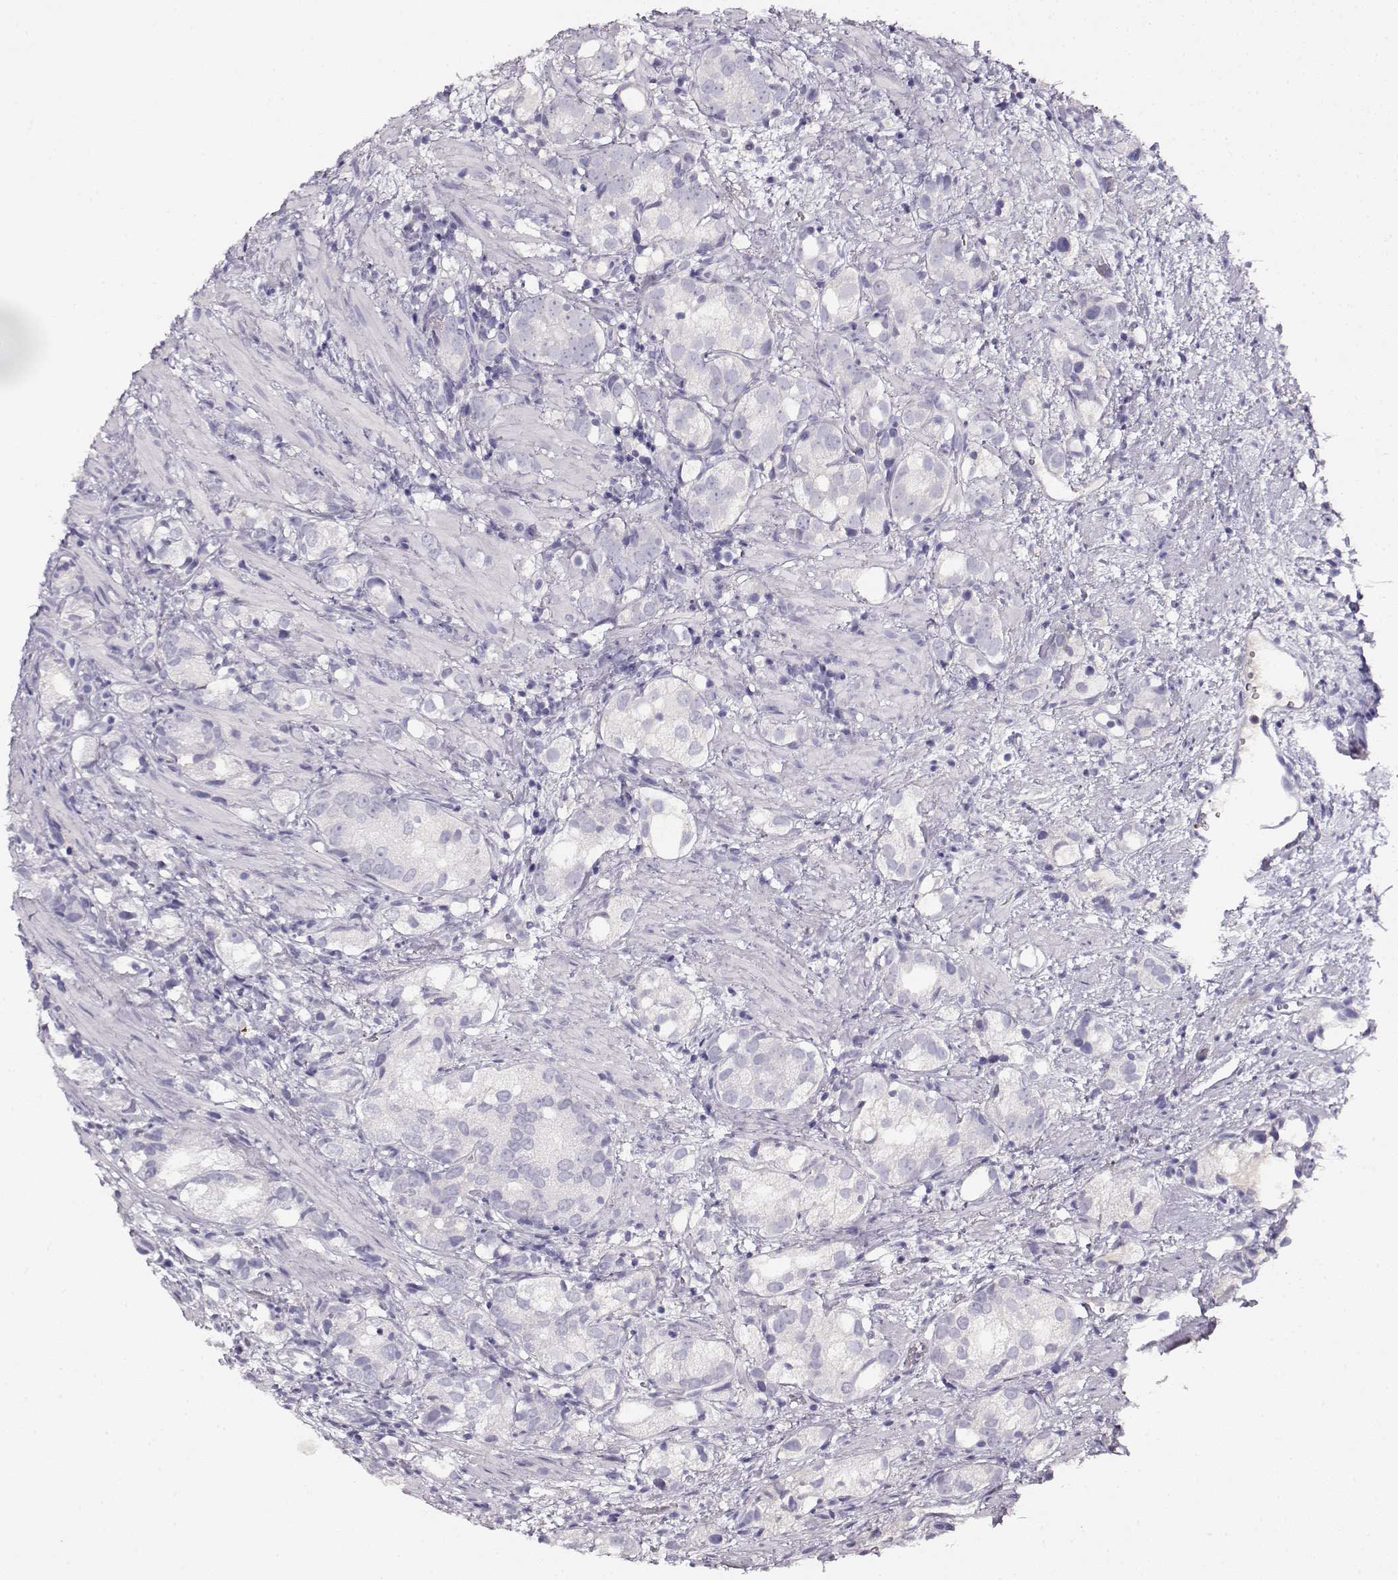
{"staining": {"intensity": "negative", "quantity": "none", "location": "none"}, "tissue": "prostate cancer", "cell_type": "Tumor cells", "image_type": "cancer", "snomed": [{"axis": "morphology", "description": "Adenocarcinoma, High grade"}, {"axis": "topography", "description": "Prostate"}], "caption": "Immunohistochemistry (IHC) of human adenocarcinoma (high-grade) (prostate) exhibits no staining in tumor cells.", "gene": "NDRG4", "patient": {"sex": "male", "age": 82}}